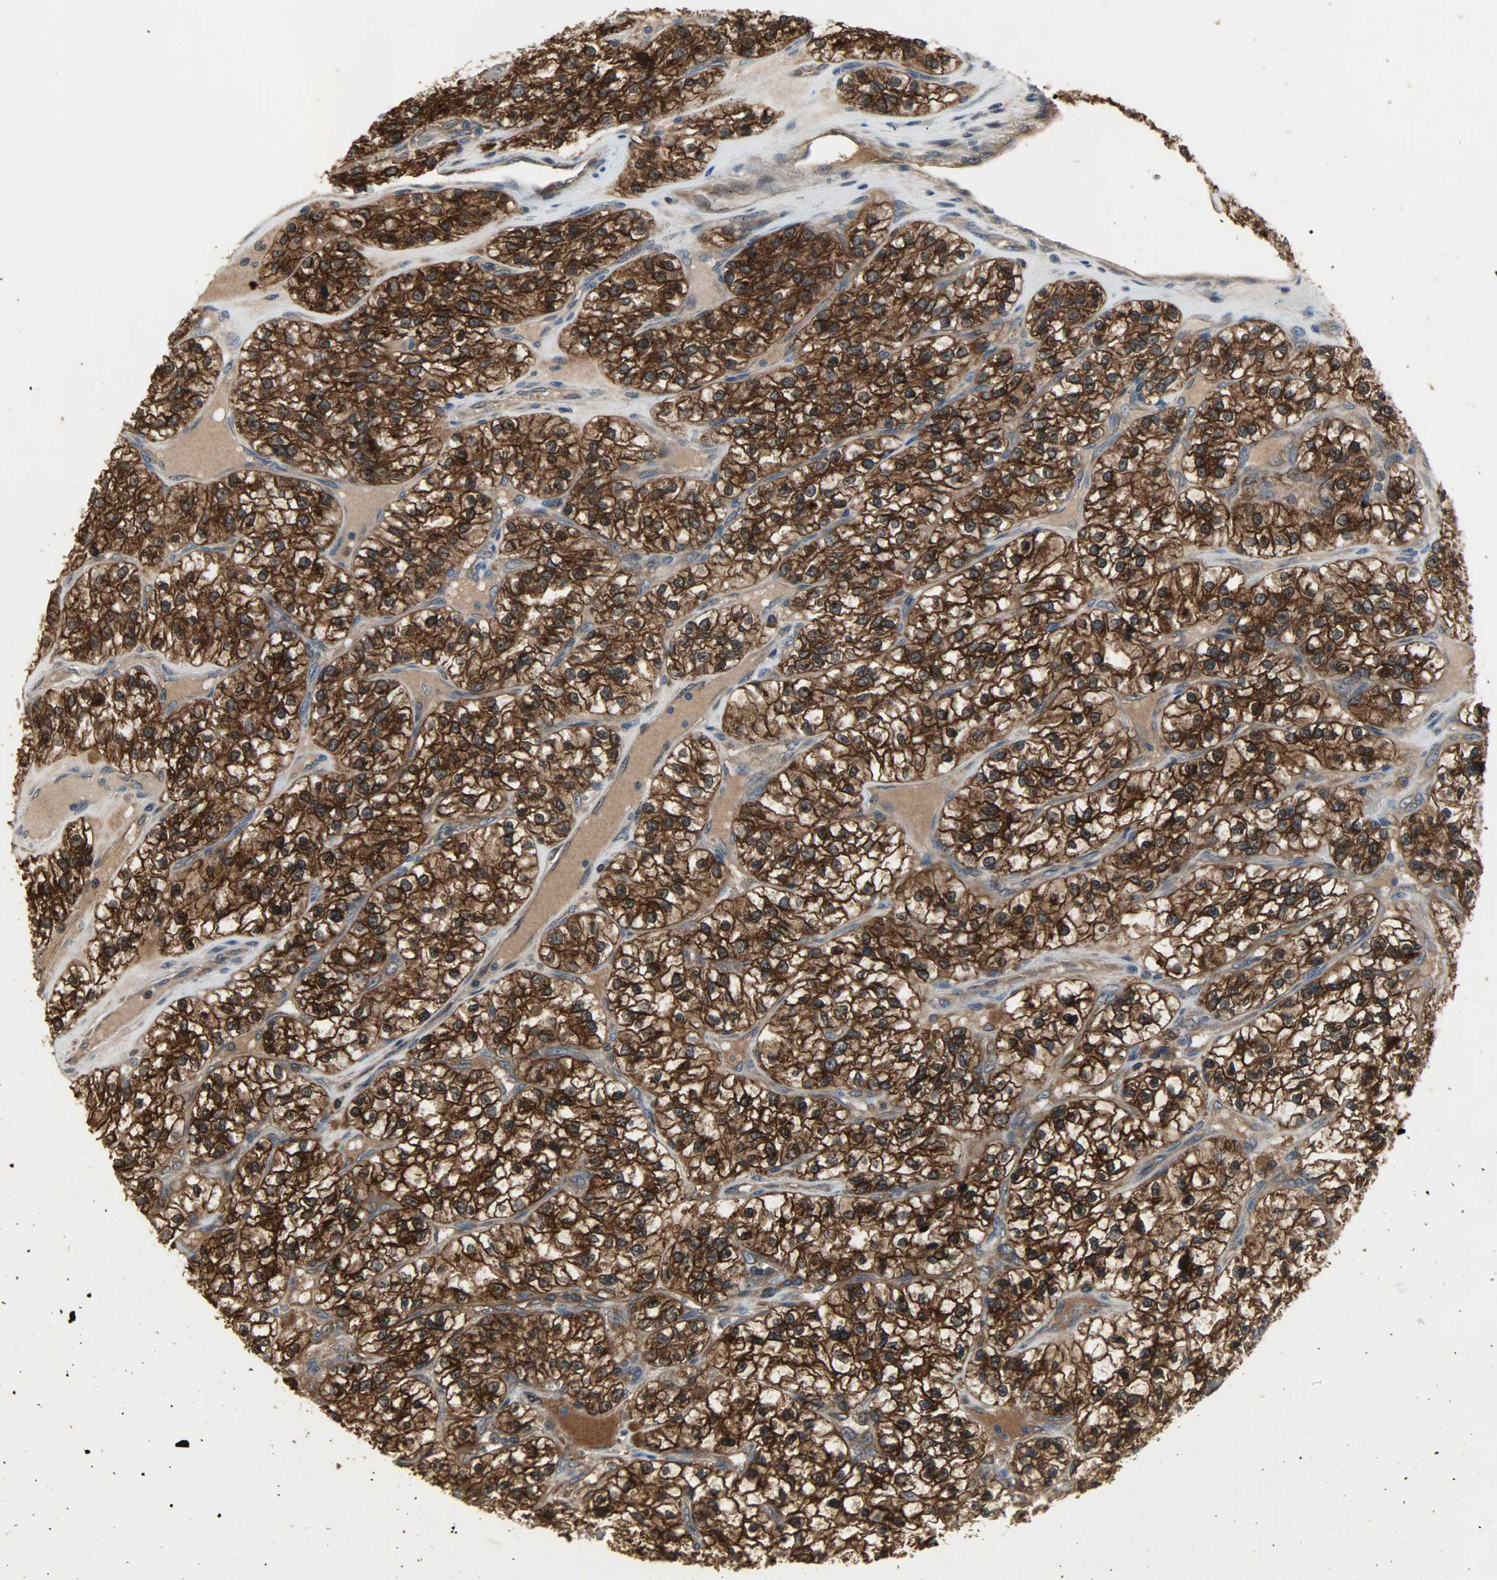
{"staining": {"intensity": "strong", "quantity": ">75%", "location": "cytoplasmic/membranous,nuclear"}, "tissue": "renal cancer", "cell_type": "Tumor cells", "image_type": "cancer", "snomed": [{"axis": "morphology", "description": "Adenocarcinoma, NOS"}, {"axis": "topography", "description": "Kidney"}], "caption": "Brown immunohistochemical staining in renal cancer (adenocarcinoma) demonstrates strong cytoplasmic/membranous and nuclear expression in about >75% of tumor cells.", "gene": "AMT", "patient": {"sex": "female", "age": 57}}